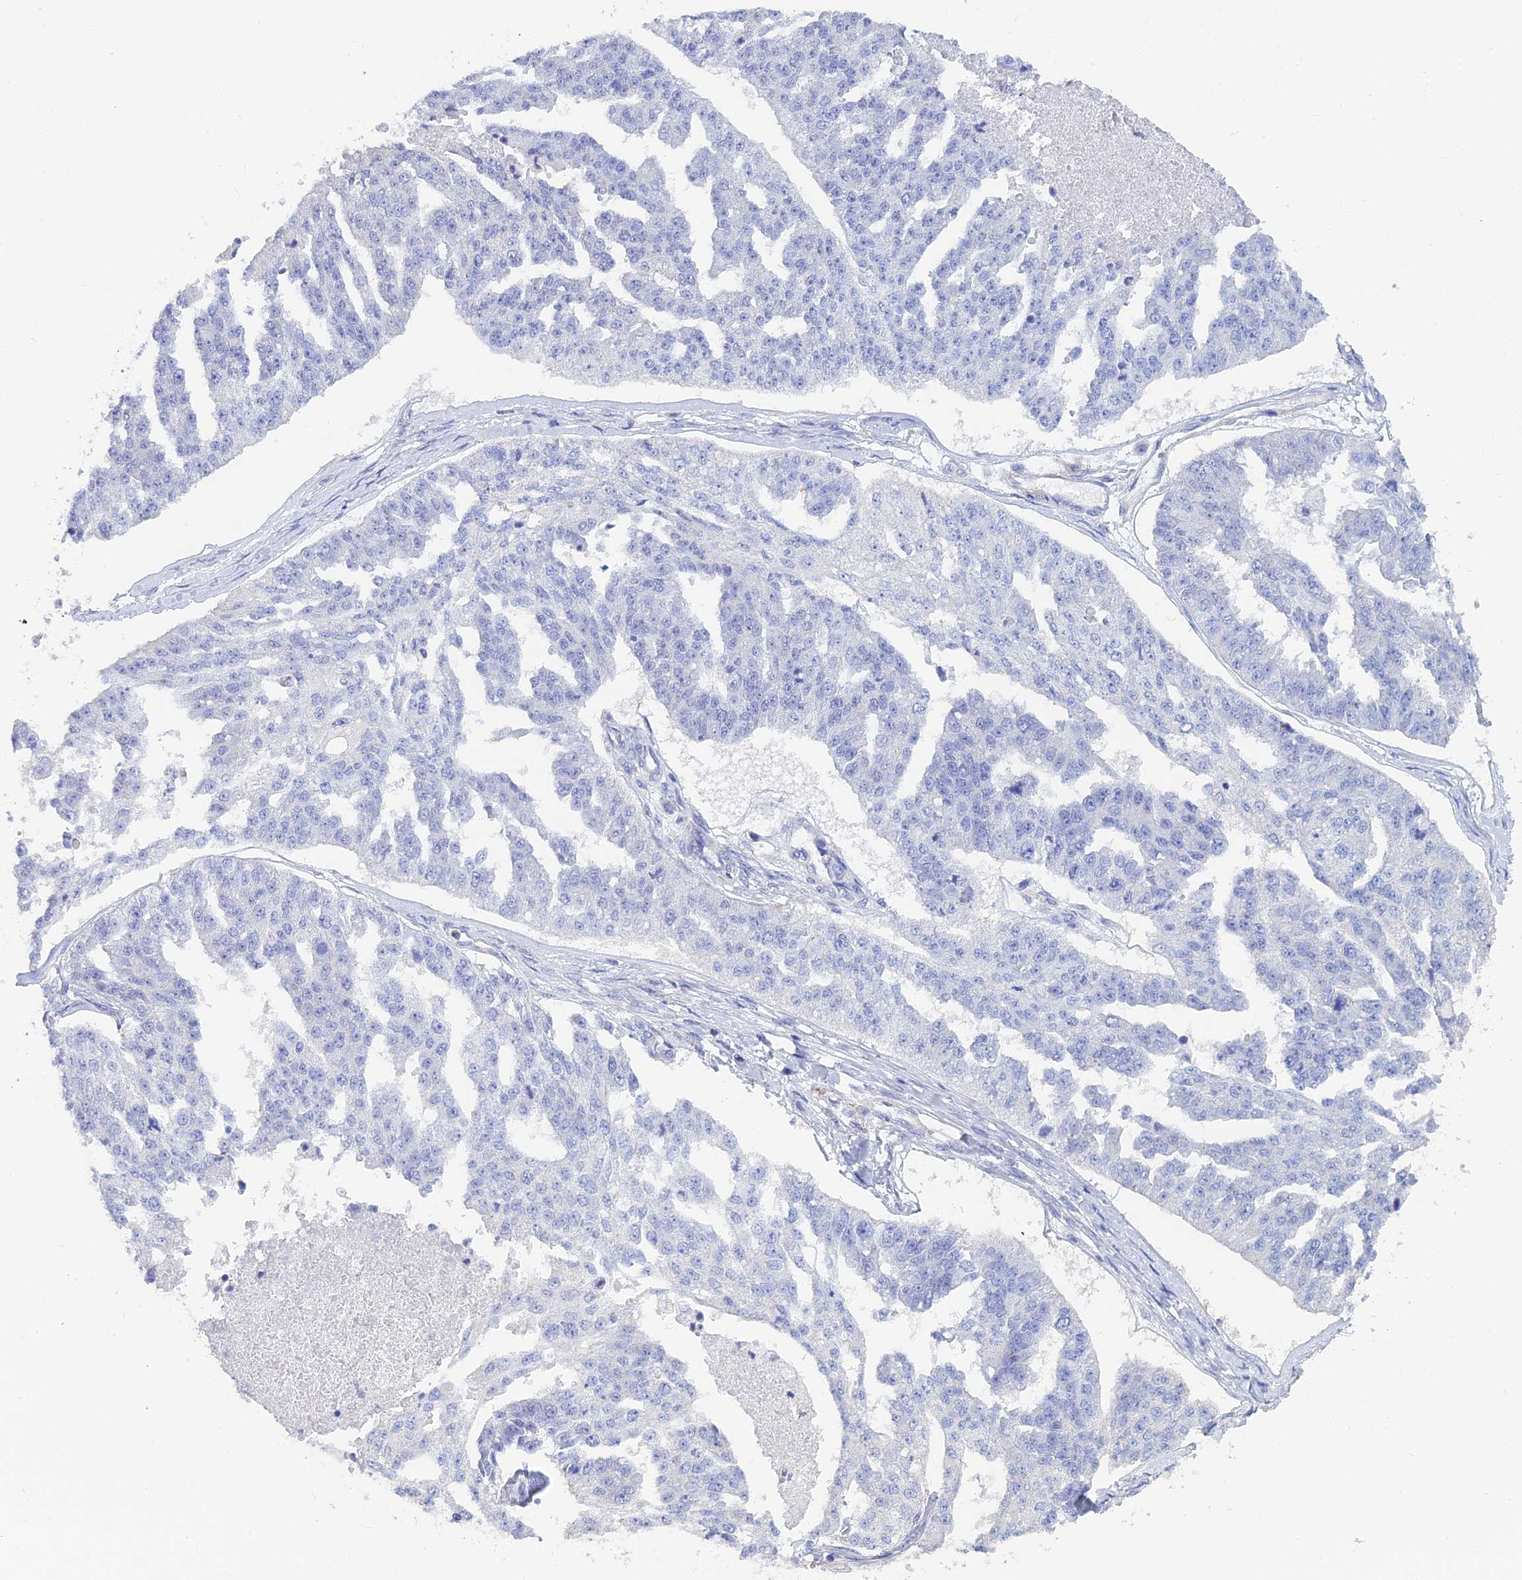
{"staining": {"intensity": "negative", "quantity": "none", "location": "none"}, "tissue": "ovarian cancer", "cell_type": "Tumor cells", "image_type": "cancer", "snomed": [{"axis": "morphology", "description": "Cystadenocarcinoma, serous, NOS"}, {"axis": "topography", "description": "Ovary"}], "caption": "IHC micrograph of neoplastic tissue: ovarian cancer (serous cystadenocarcinoma) stained with DAB (3,3'-diaminobenzidine) exhibits no significant protein expression in tumor cells.", "gene": "PCDHA8", "patient": {"sex": "female", "age": 58}}